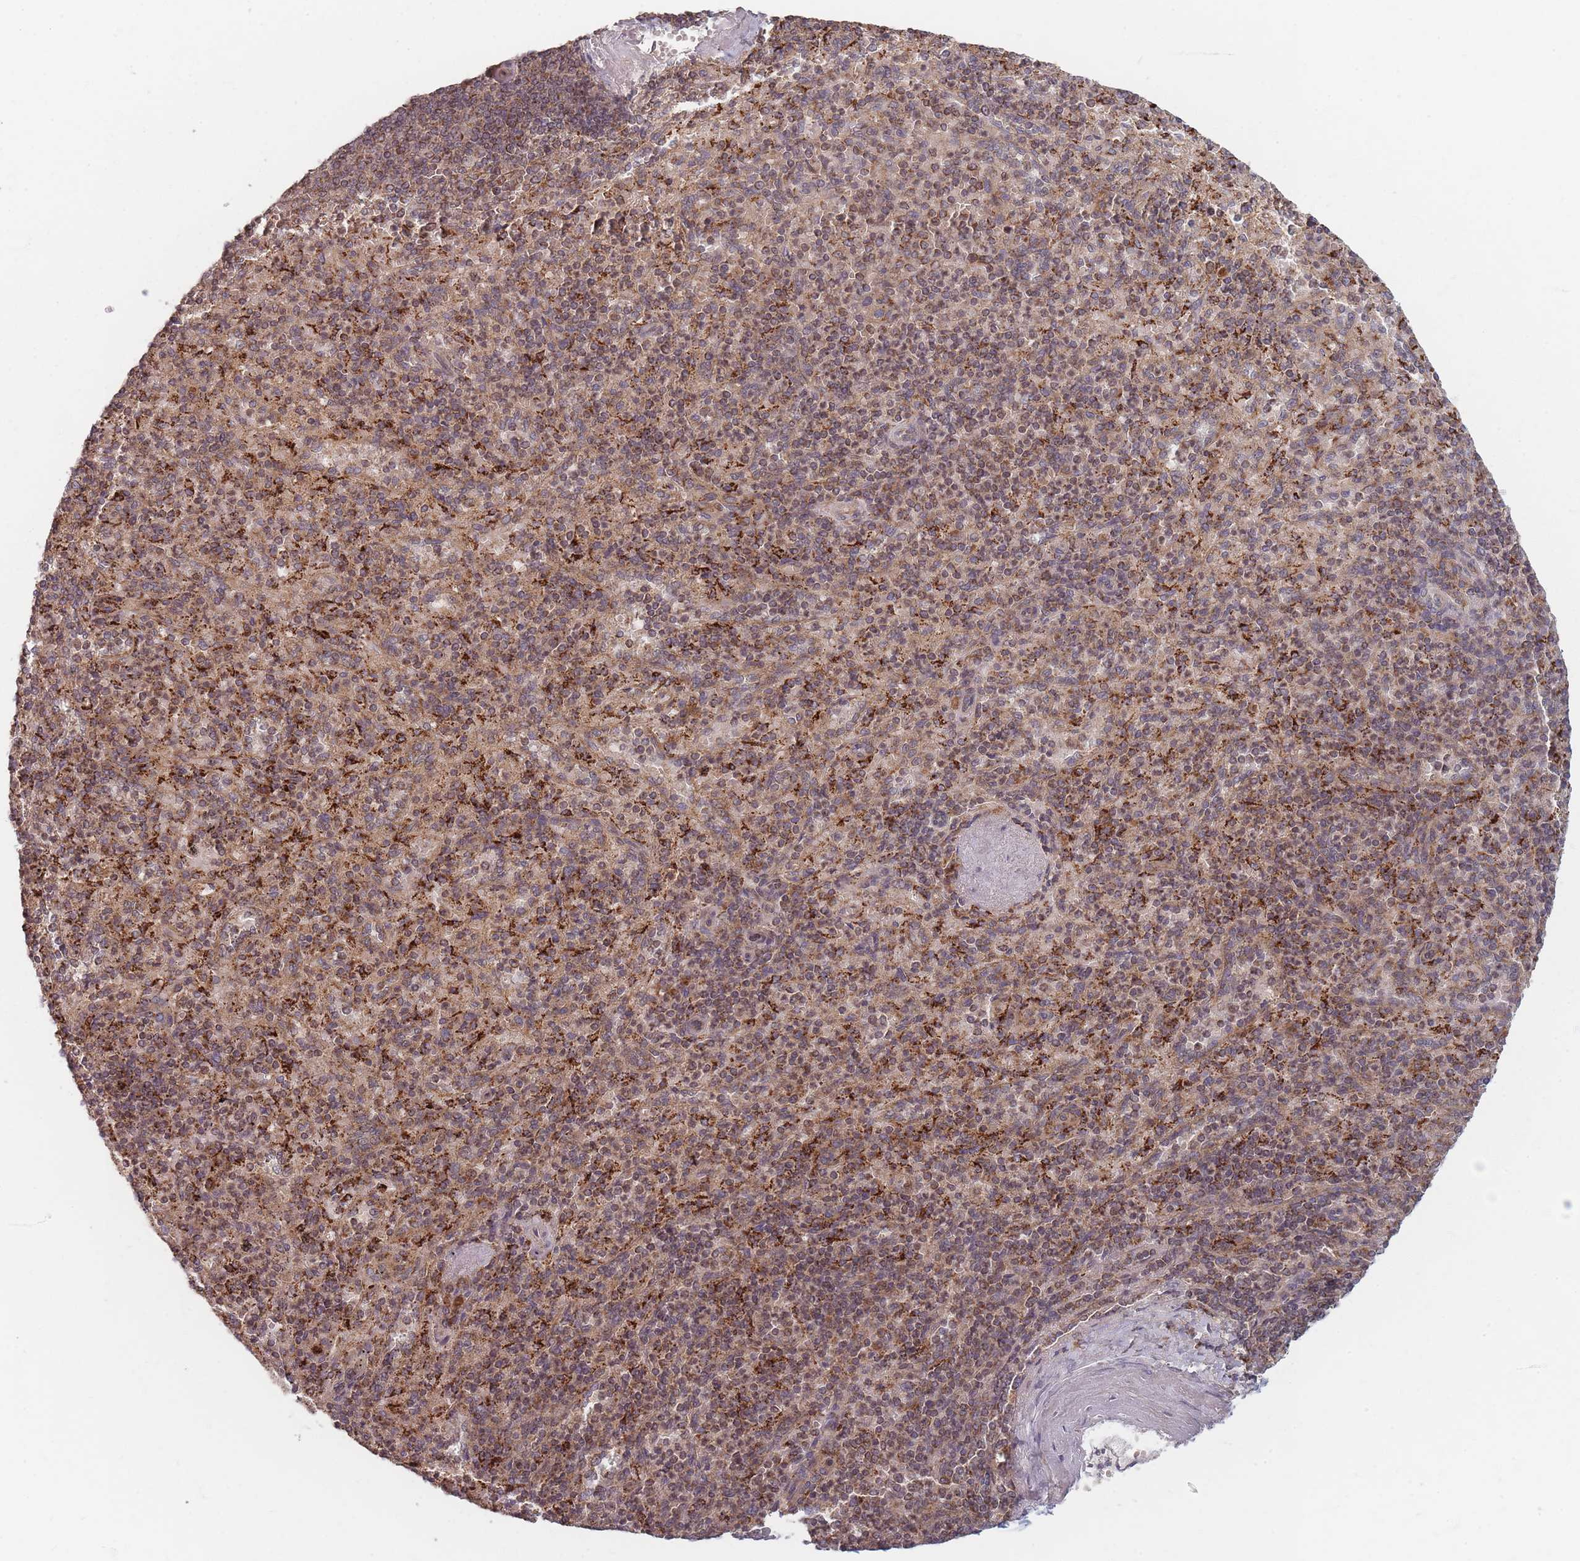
{"staining": {"intensity": "moderate", "quantity": "25%-75%", "location": "cytoplasmic/membranous"}, "tissue": "spleen", "cell_type": "Cells in red pulp", "image_type": "normal", "snomed": [{"axis": "morphology", "description": "Normal tissue, NOS"}, {"axis": "topography", "description": "Spleen"}], "caption": "A high-resolution micrograph shows IHC staining of benign spleen, which displays moderate cytoplasmic/membranous staining in approximately 25%-75% of cells in red pulp. (DAB IHC with brightfield microscopy, high magnification).", "gene": "RADX", "patient": {"sex": "male", "age": 82}}